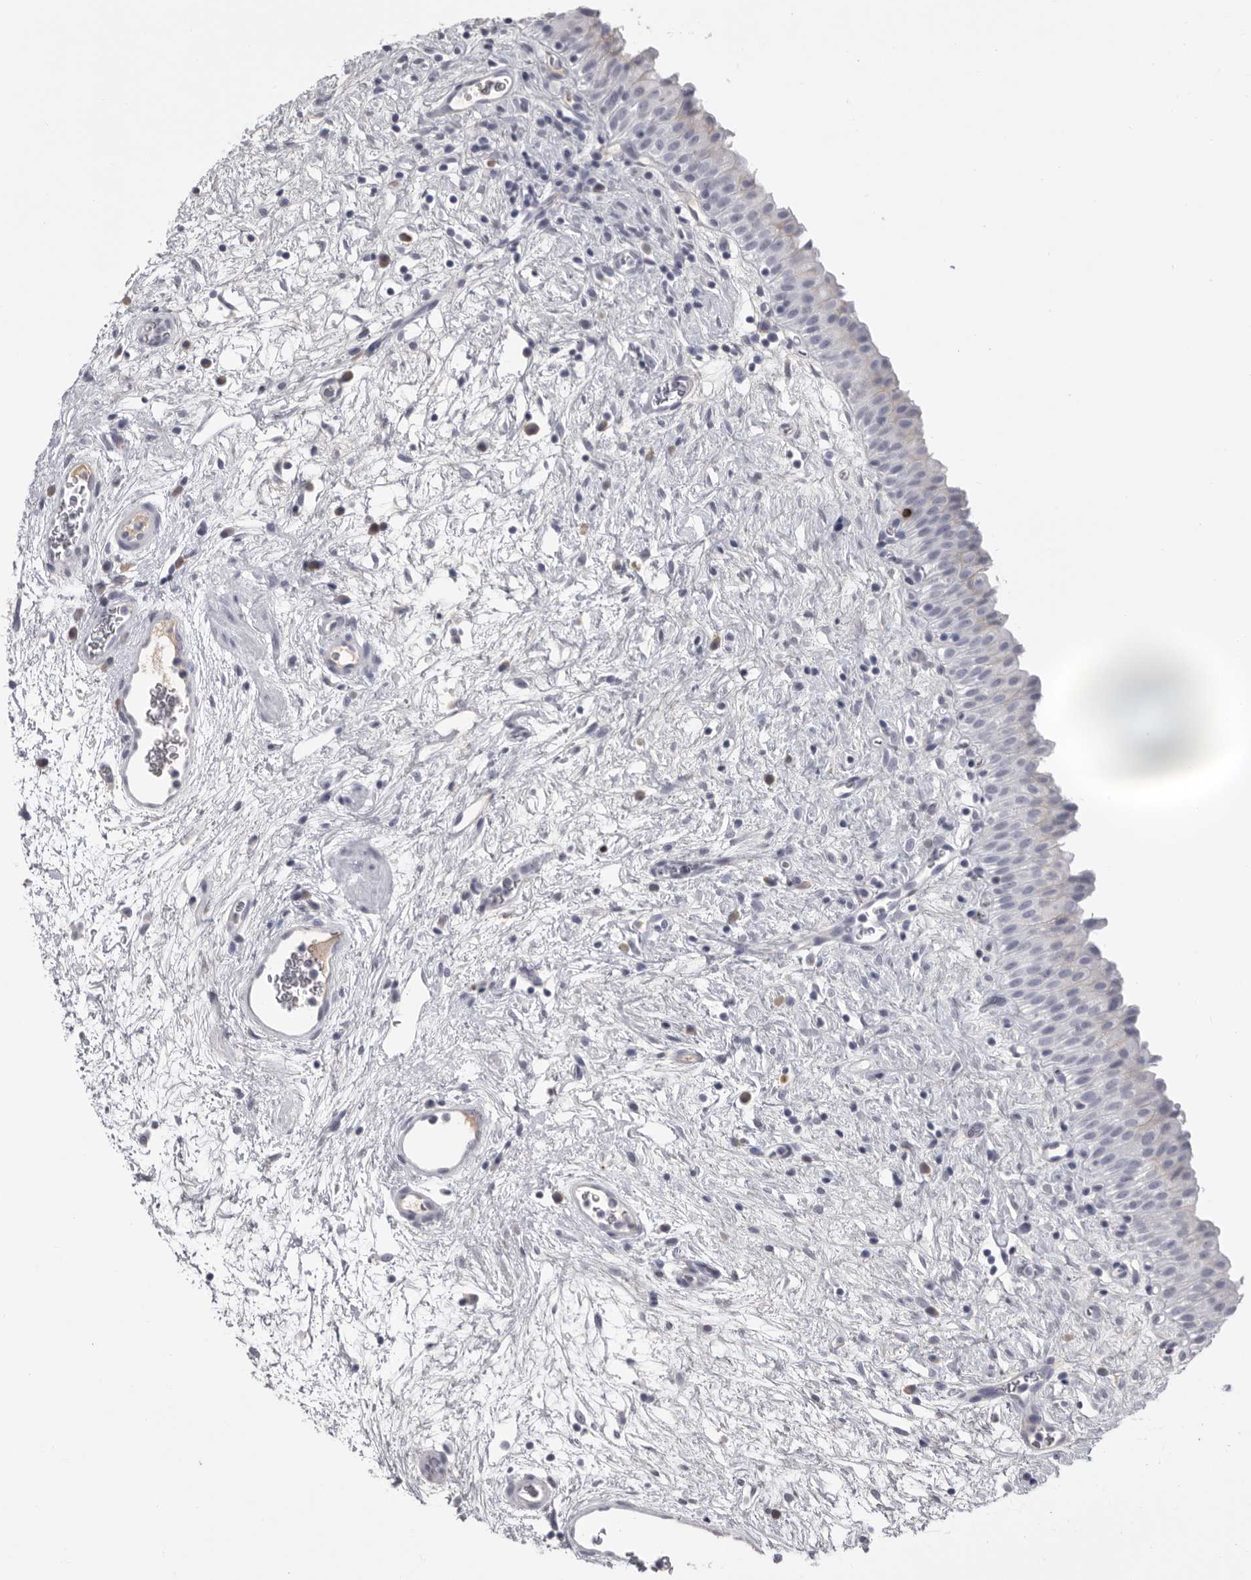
{"staining": {"intensity": "negative", "quantity": "none", "location": "none"}, "tissue": "urinary bladder", "cell_type": "Urothelial cells", "image_type": "normal", "snomed": [{"axis": "morphology", "description": "Normal tissue, NOS"}, {"axis": "topography", "description": "Urinary bladder"}], "caption": "The image exhibits no staining of urothelial cells in benign urinary bladder. The staining was performed using DAB to visualize the protein expression in brown, while the nuclei were stained in blue with hematoxylin (Magnification: 20x).", "gene": "GNLY", "patient": {"sex": "male", "age": 82}}